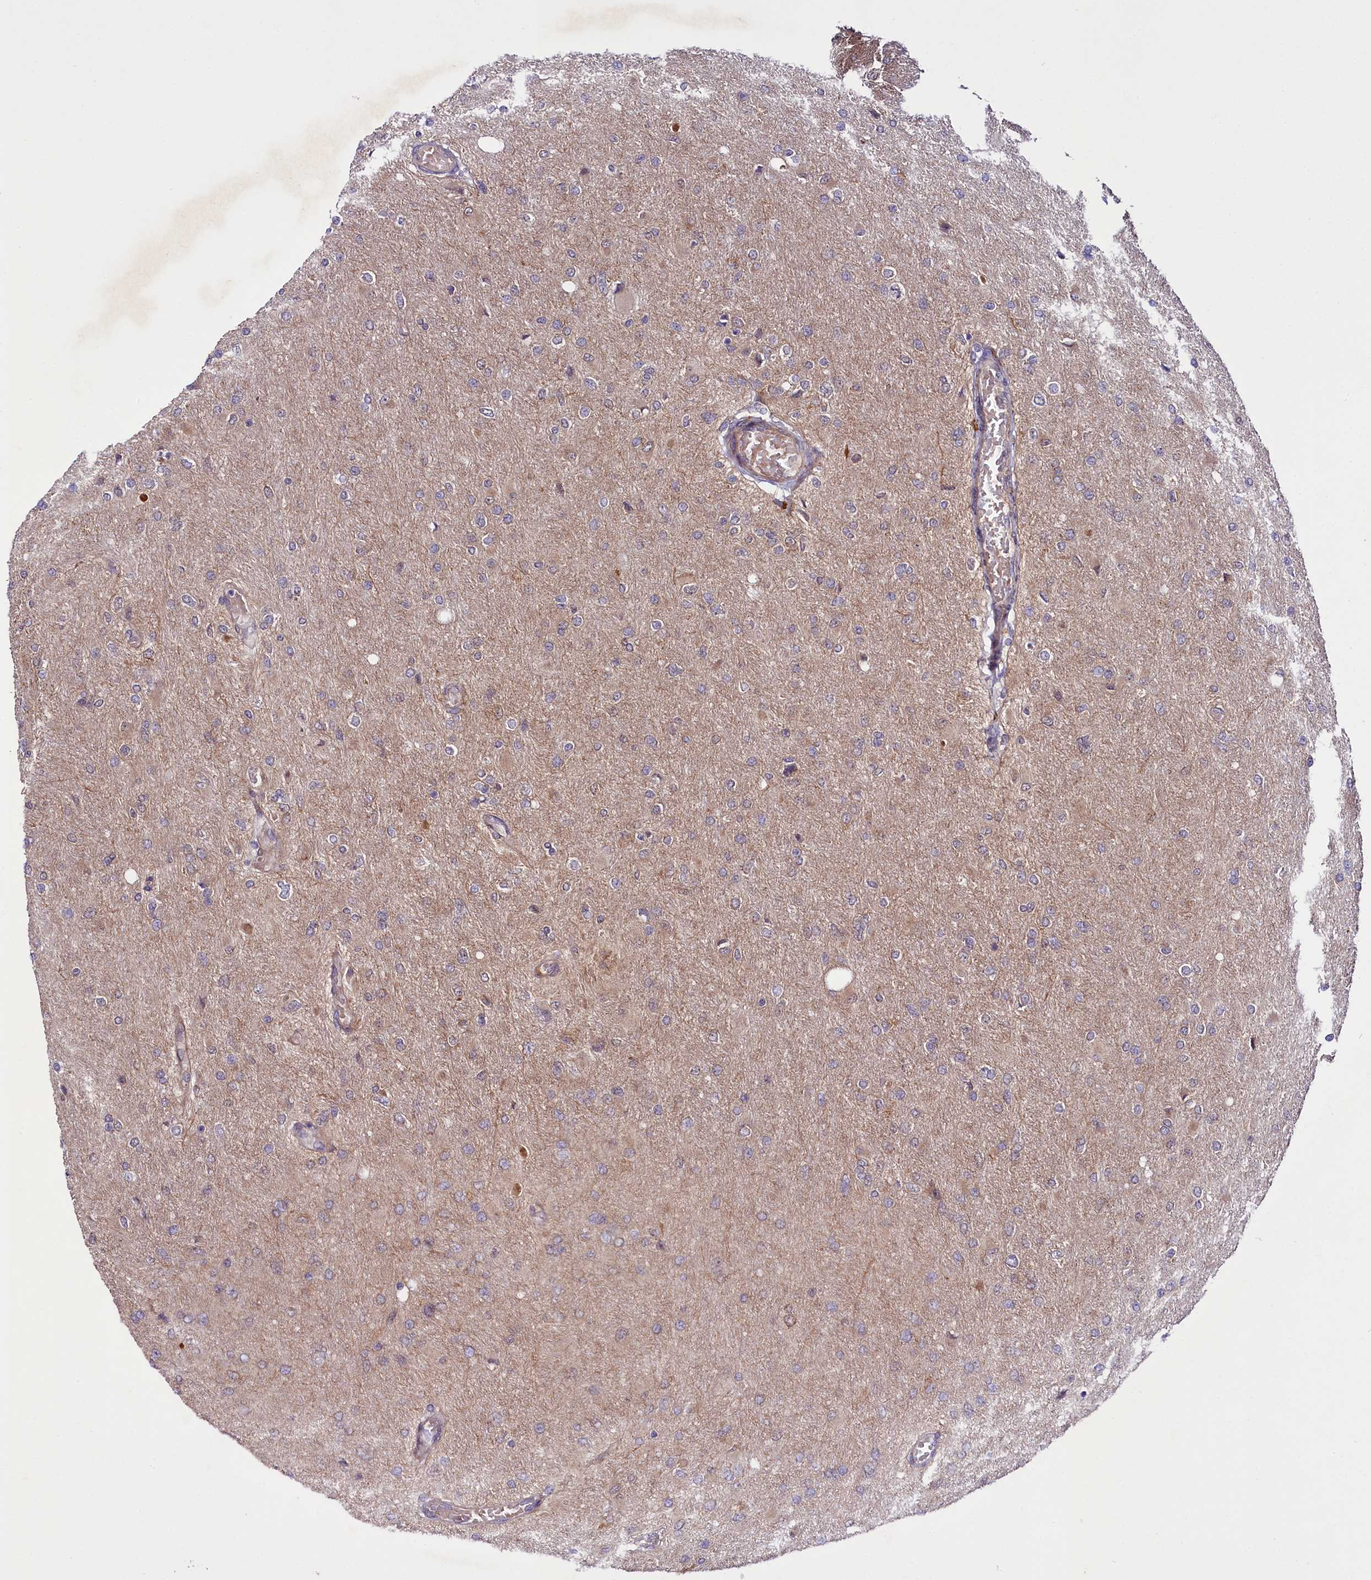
{"staining": {"intensity": "negative", "quantity": "none", "location": "none"}, "tissue": "glioma", "cell_type": "Tumor cells", "image_type": "cancer", "snomed": [{"axis": "morphology", "description": "Glioma, malignant, High grade"}, {"axis": "topography", "description": "Cerebral cortex"}], "caption": "A high-resolution image shows immunohistochemistry staining of high-grade glioma (malignant), which reveals no significant staining in tumor cells.", "gene": "PHLDB1", "patient": {"sex": "female", "age": 36}}